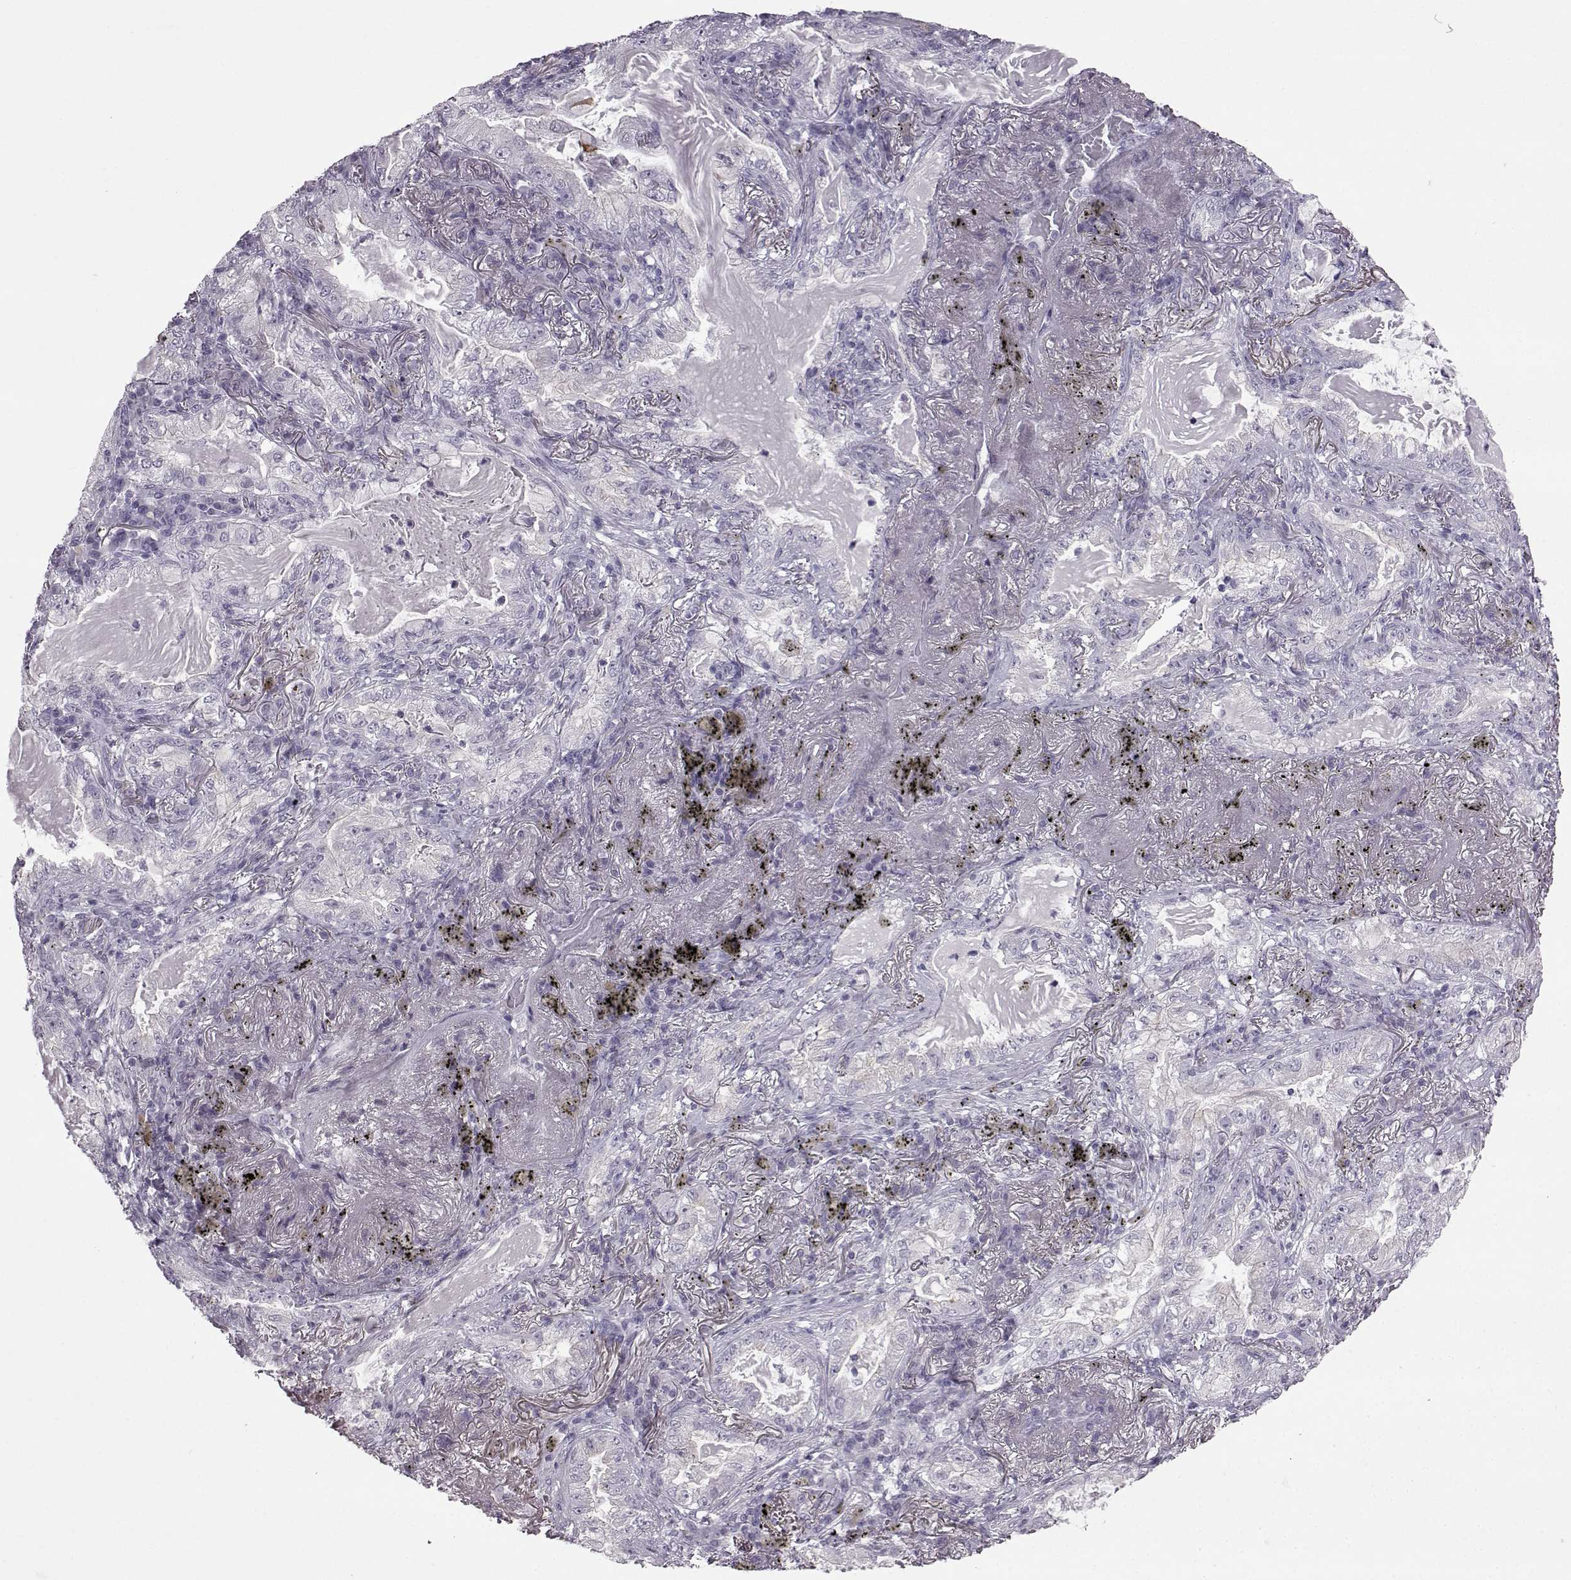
{"staining": {"intensity": "negative", "quantity": "none", "location": "none"}, "tissue": "lung cancer", "cell_type": "Tumor cells", "image_type": "cancer", "snomed": [{"axis": "morphology", "description": "Adenocarcinoma, NOS"}, {"axis": "topography", "description": "Lung"}], "caption": "The photomicrograph reveals no staining of tumor cells in adenocarcinoma (lung). (Immunohistochemistry, brightfield microscopy, high magnification).", "gene": "SLC28A2", "patient": {"sex": "female", "age": 73}}